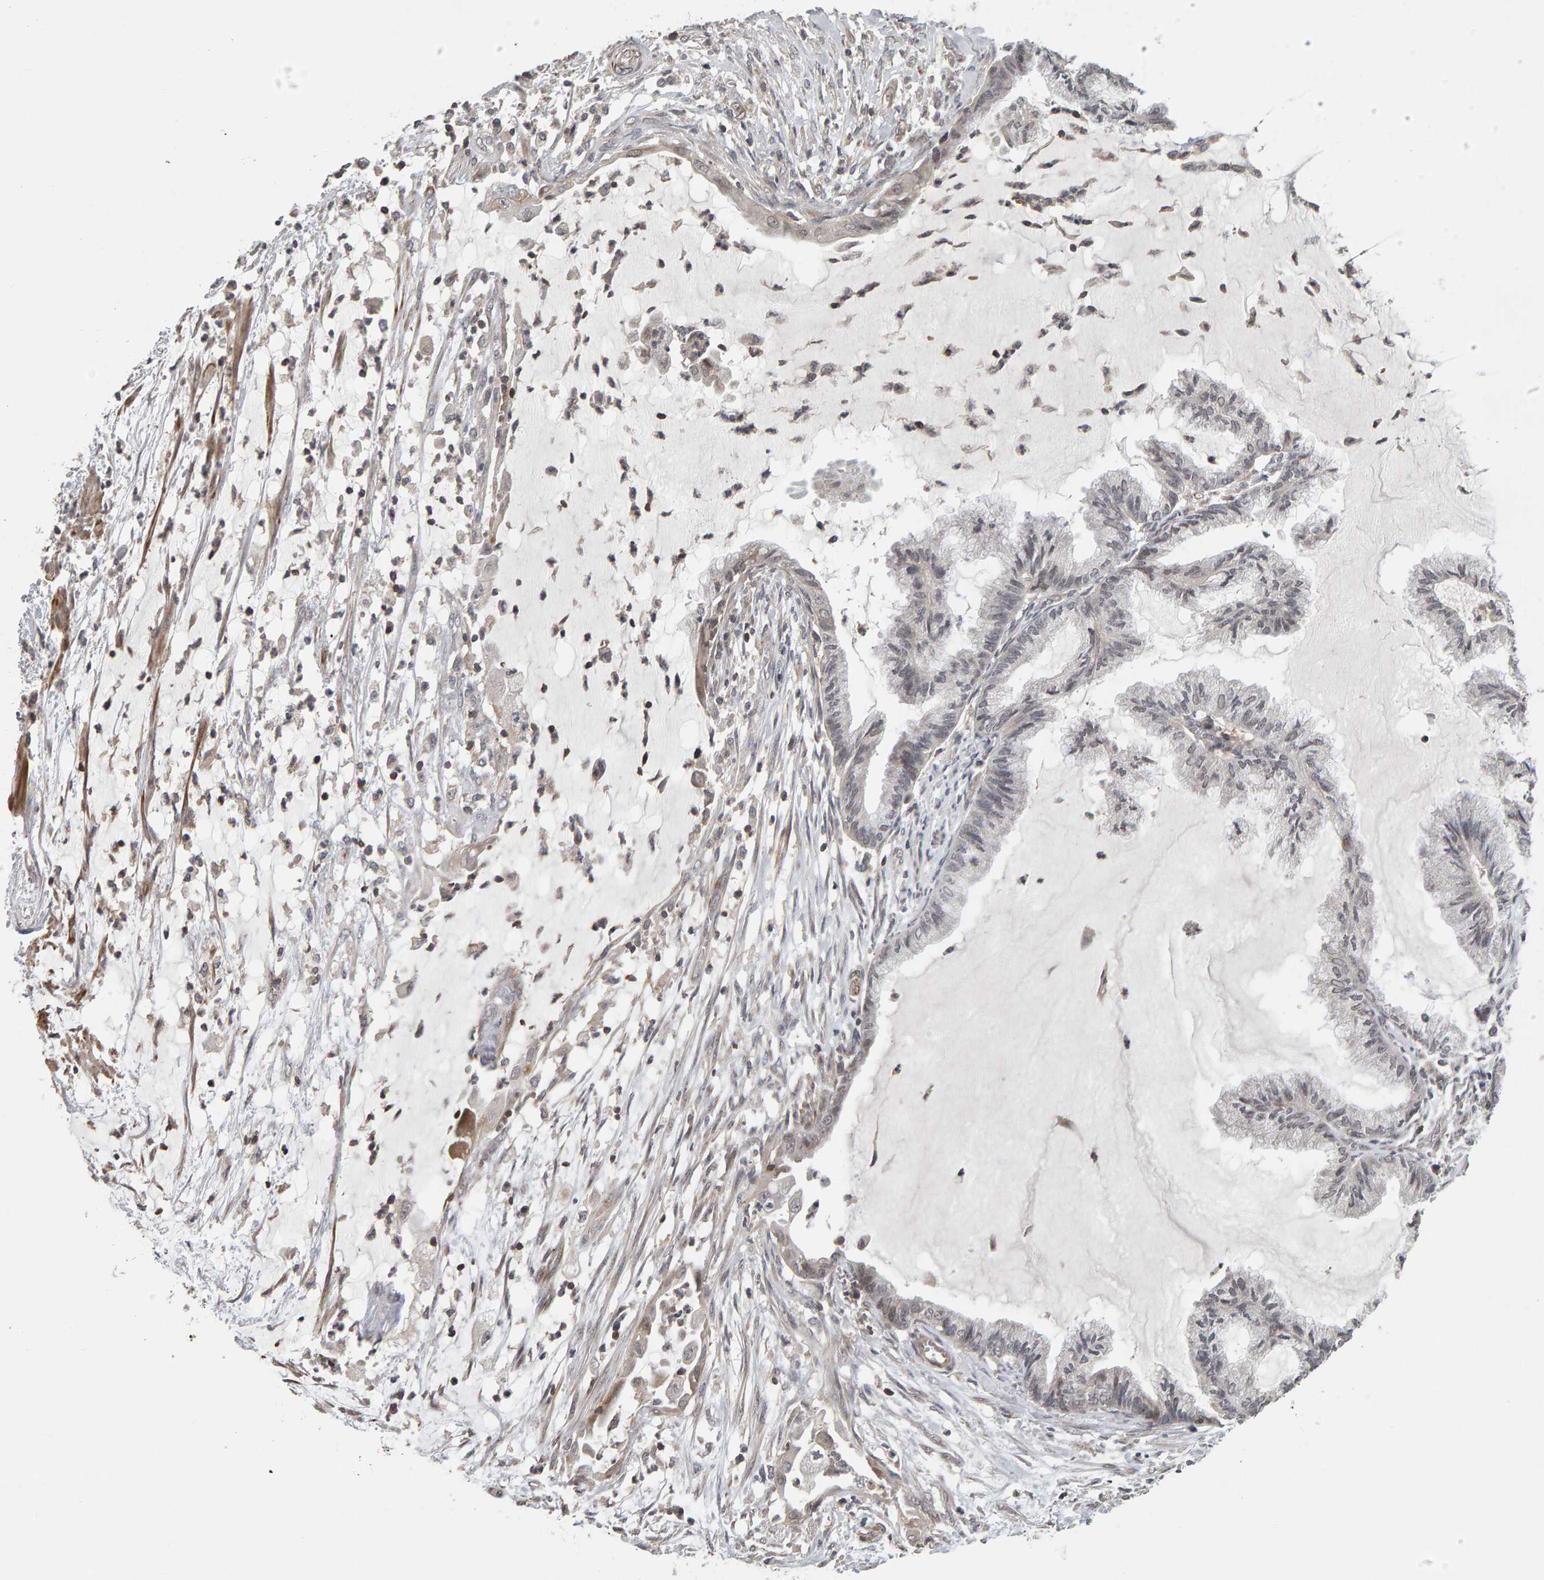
{"staining": {"intensity": "negative", "quantity": "none", "location": "none"}, "tissue": "endometrial cancer", "cell_type": "Tumor cells", "image_type": "cancer", "snomed": [{"axis": "morphology", "description": "Adenocarcinoma, NOS"}, {"axis": "topography", "description": "Endometrium"}], "caption": "This is an IHC photomicrograph of human endometrial cancer (adenocarcinoma). There is no positivity in tumor cells.", "gene": "TEFM", "patient": {"sex": "female", "age": 86}}